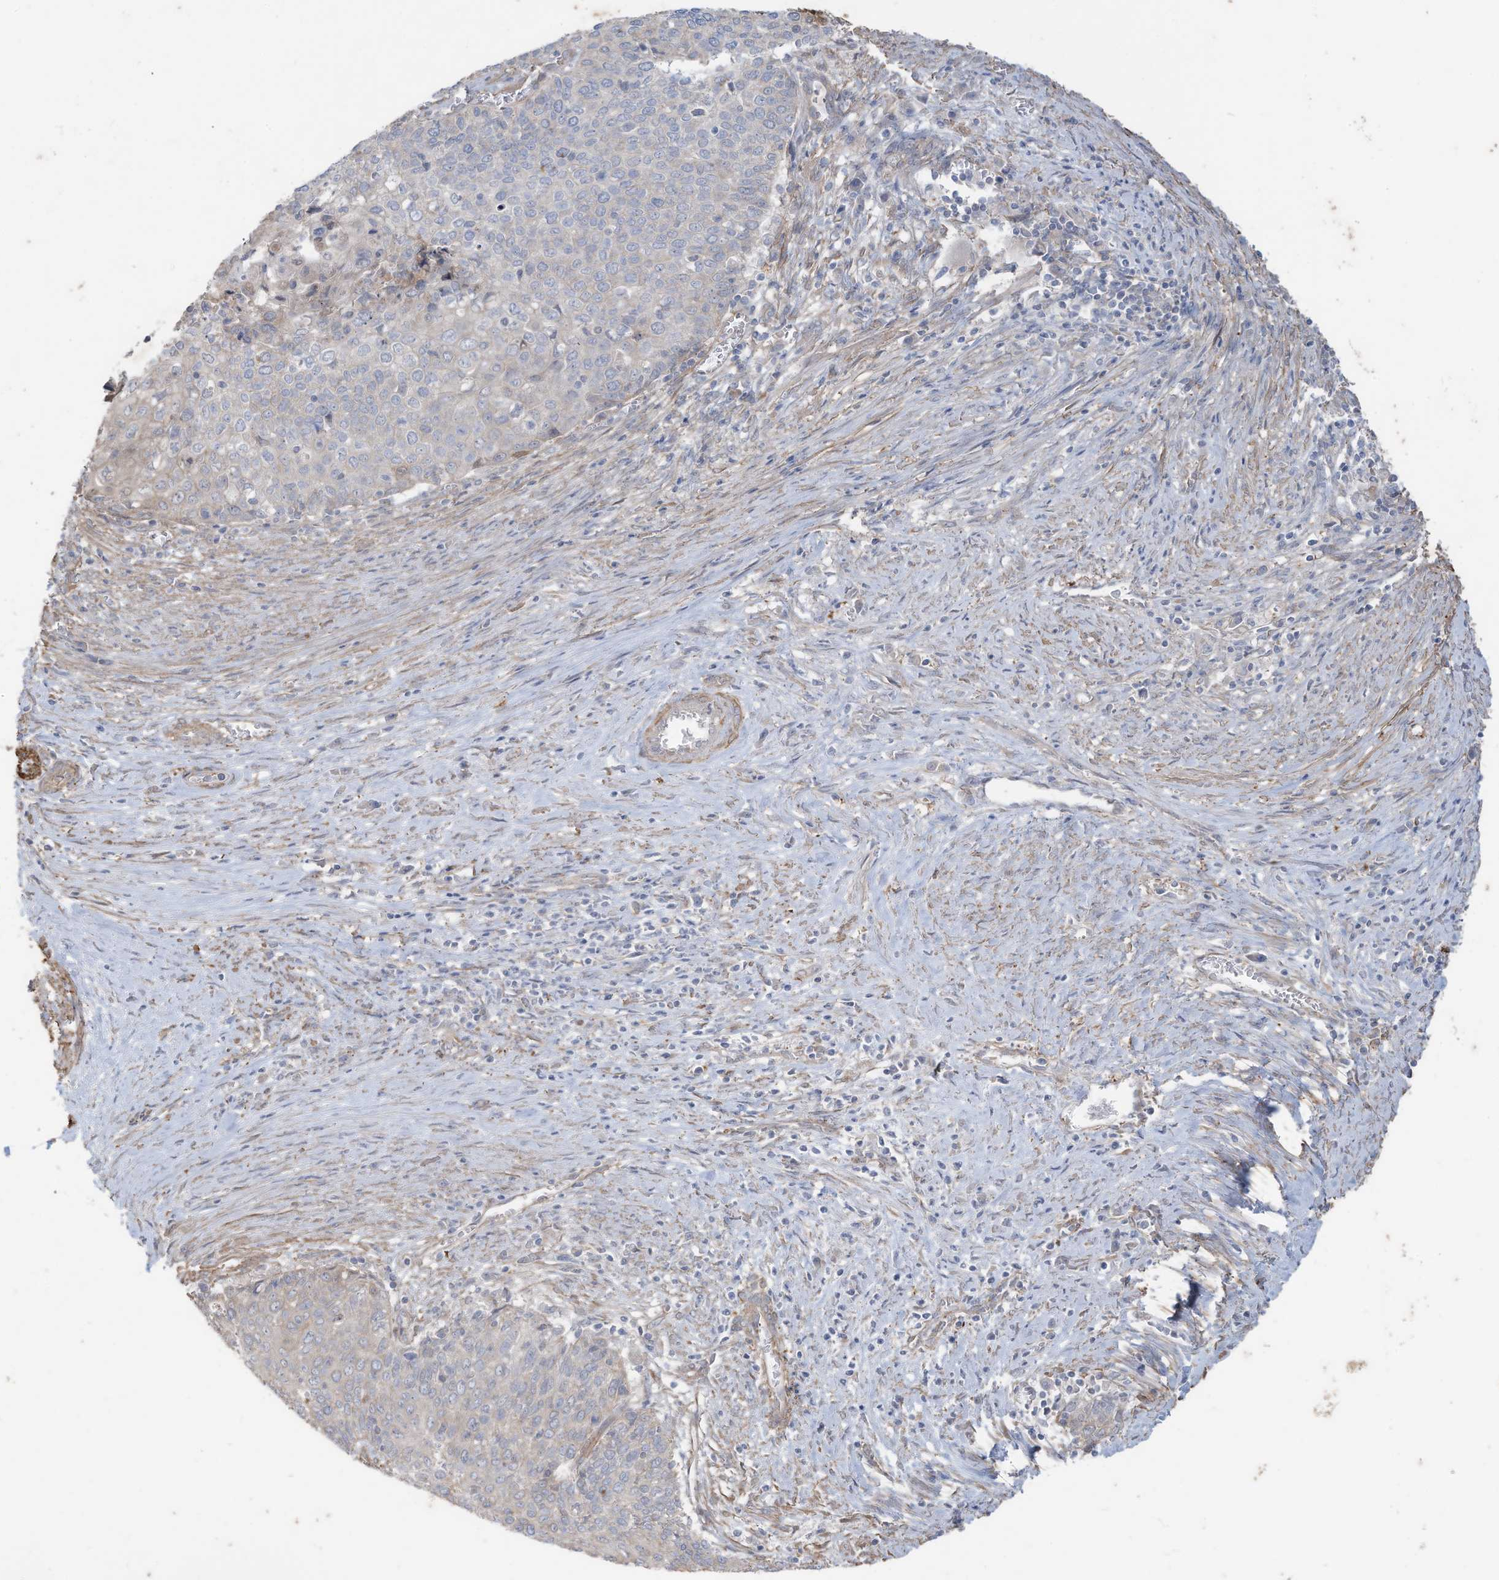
{"staining": {"intensity": "negative", "quantity": "none", "location": "none"}, "tissue": "cervical cancer", "cell_type": "Tumor cells", "image_type": "cancer", "snomed": [{"axis": "morphology", "description": "Squamous cell carcinoma, NOS"}, {"axis": "topography", "description": "Cervix"}], "caption": "IHC of squamous cell carcinoma (cervical) demonstrates no positivity in tumor cells.", "gene": "SLC17A7", "patient": {"sex": "female", "age": 39}}